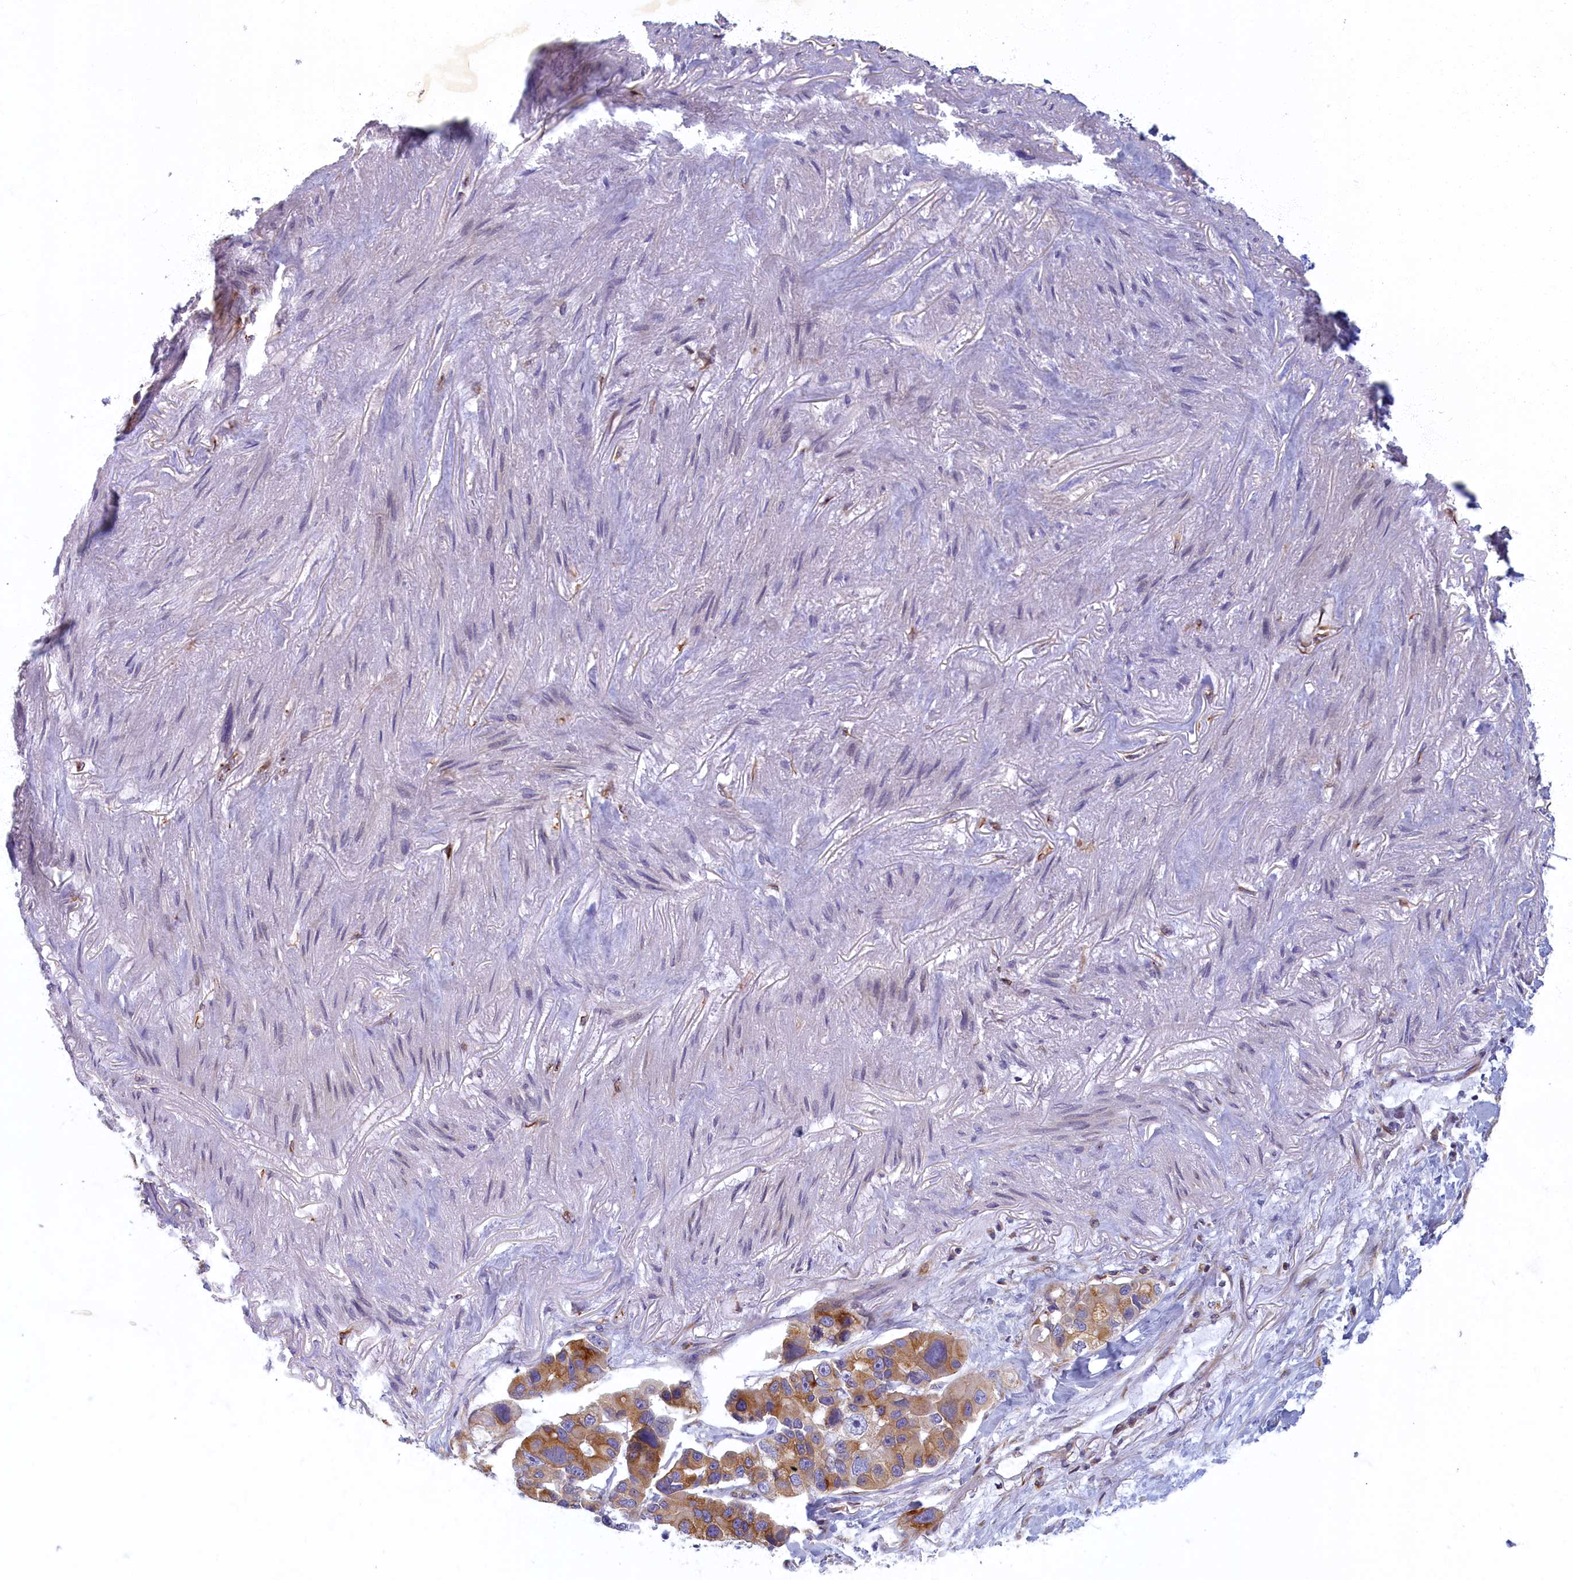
{"staining": {"intensity": "moderate", "quantity": ">75%", "location": "cytoplasmic/membranous"}, "tissue": "lung cancer", "cell_type": "Tumor cells", "image_type": "cancer", "snomed": [{"axis": "morphology", "description": "Adenocarcinoma, NOS"}, {"axis": "topography", "description": "Lung"}], "caption": "Tumor cells exhibit moderate cytoplasmic/membranous staining in about >75% of cells in lung cancer (adenocarcinoma).", "gene": "NOL10", "patient": {"sex": "female", "age": 54}}